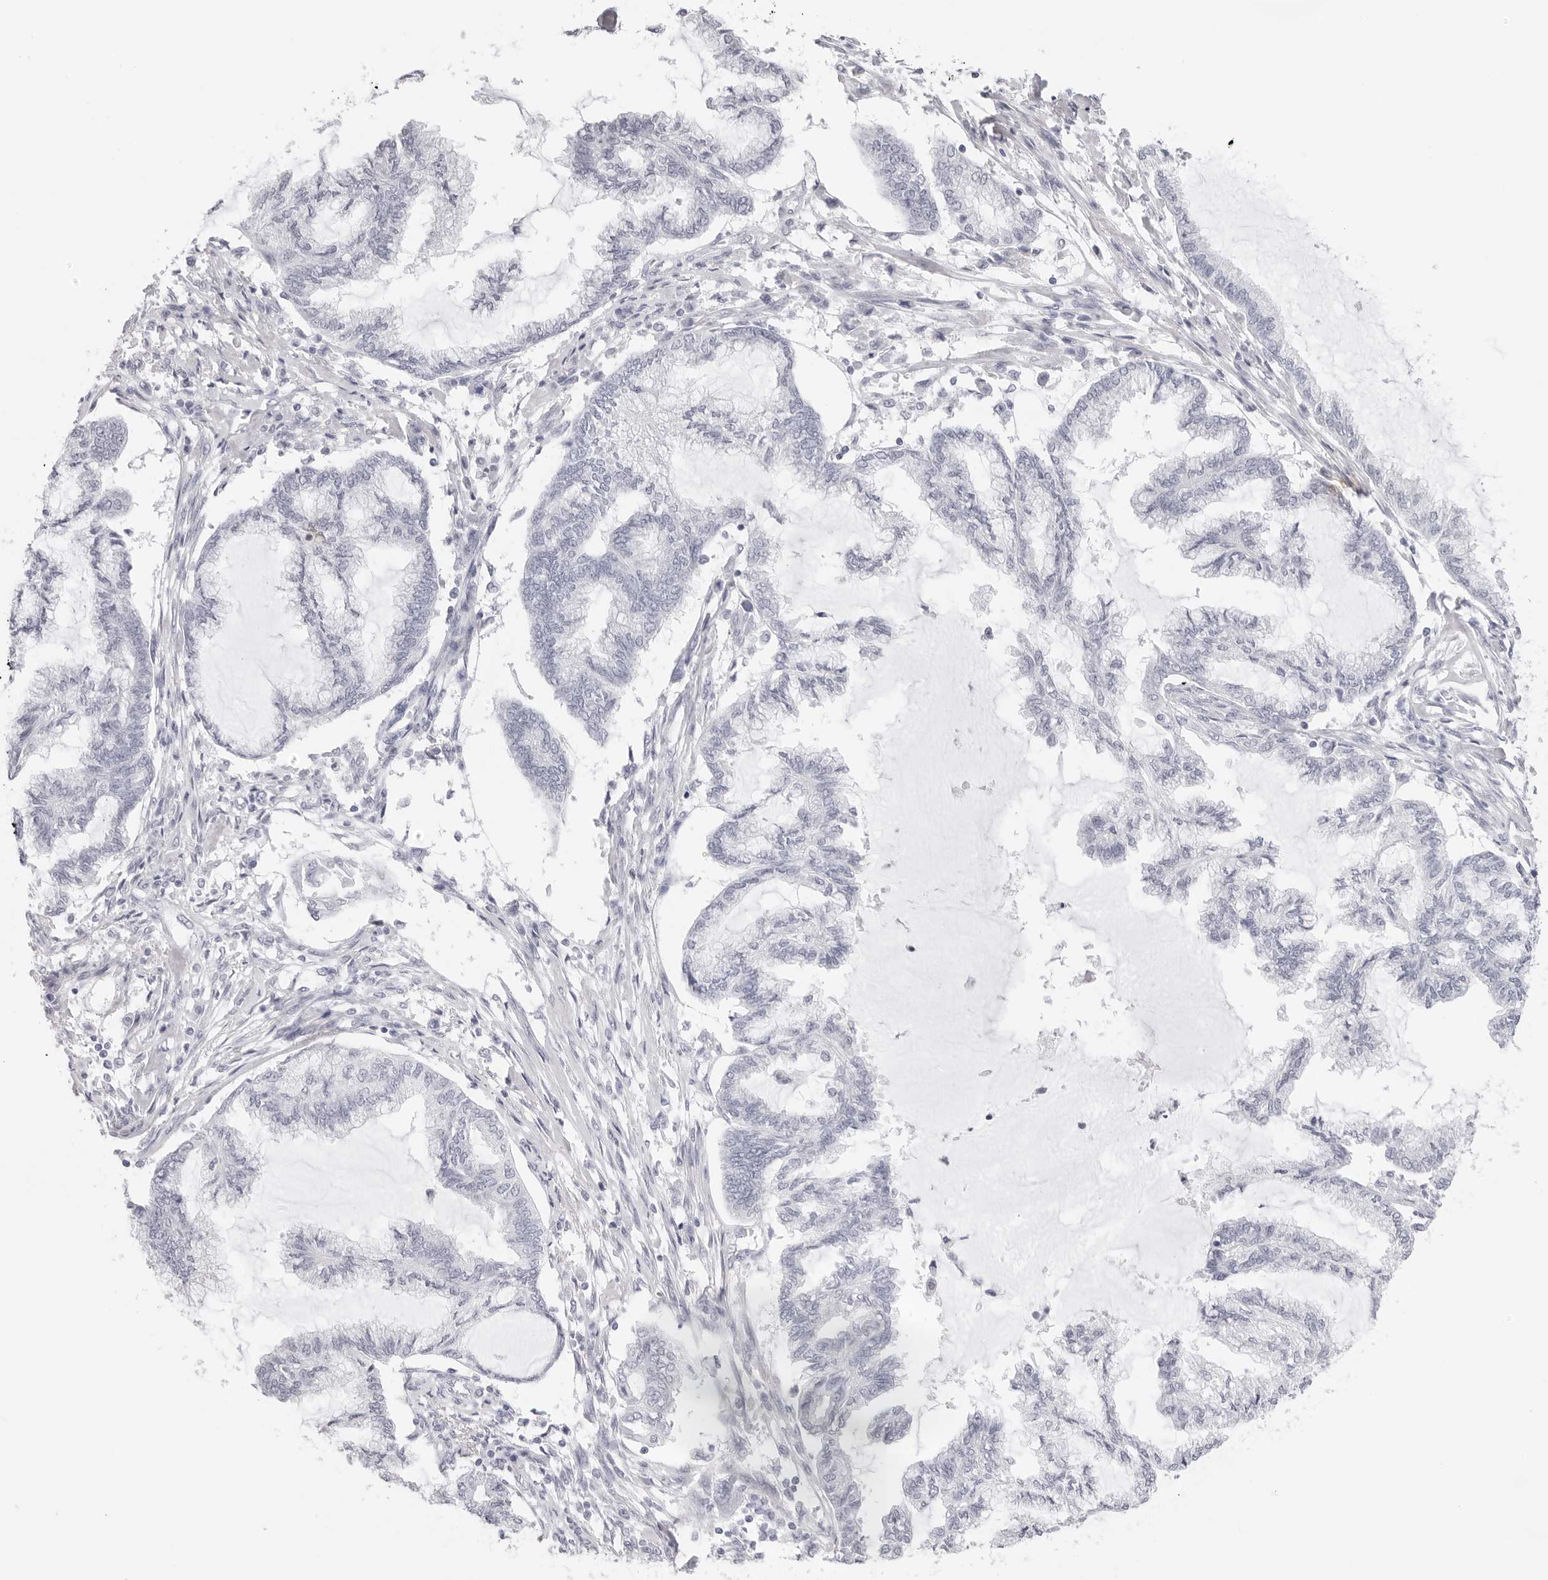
{"staining": {"intensity": "negative", "quantity": "none", "location": "none"}, "tissue": "endometrial cancer", "cell_type": "Tumor cells", "image_type": "cancer", "snomed": [{"axis": "morphology", "description": "Adenocarcinoma, NOS"}, {"axis": "topography", "description": "Endometrium"}], "caption": "IHC photomicrograph of human endometrial cancer (adenocarcinoma) stained for a protein (brown), which reveals no expression in tumor cells. (Stains: DAB immunohistochemistry (IHC) with hematoxylin counter stain, Microscopy: brightfield microscopy at high magnification).", "gene": "CST5", "patient": {"sex": "female", "age": 86}}